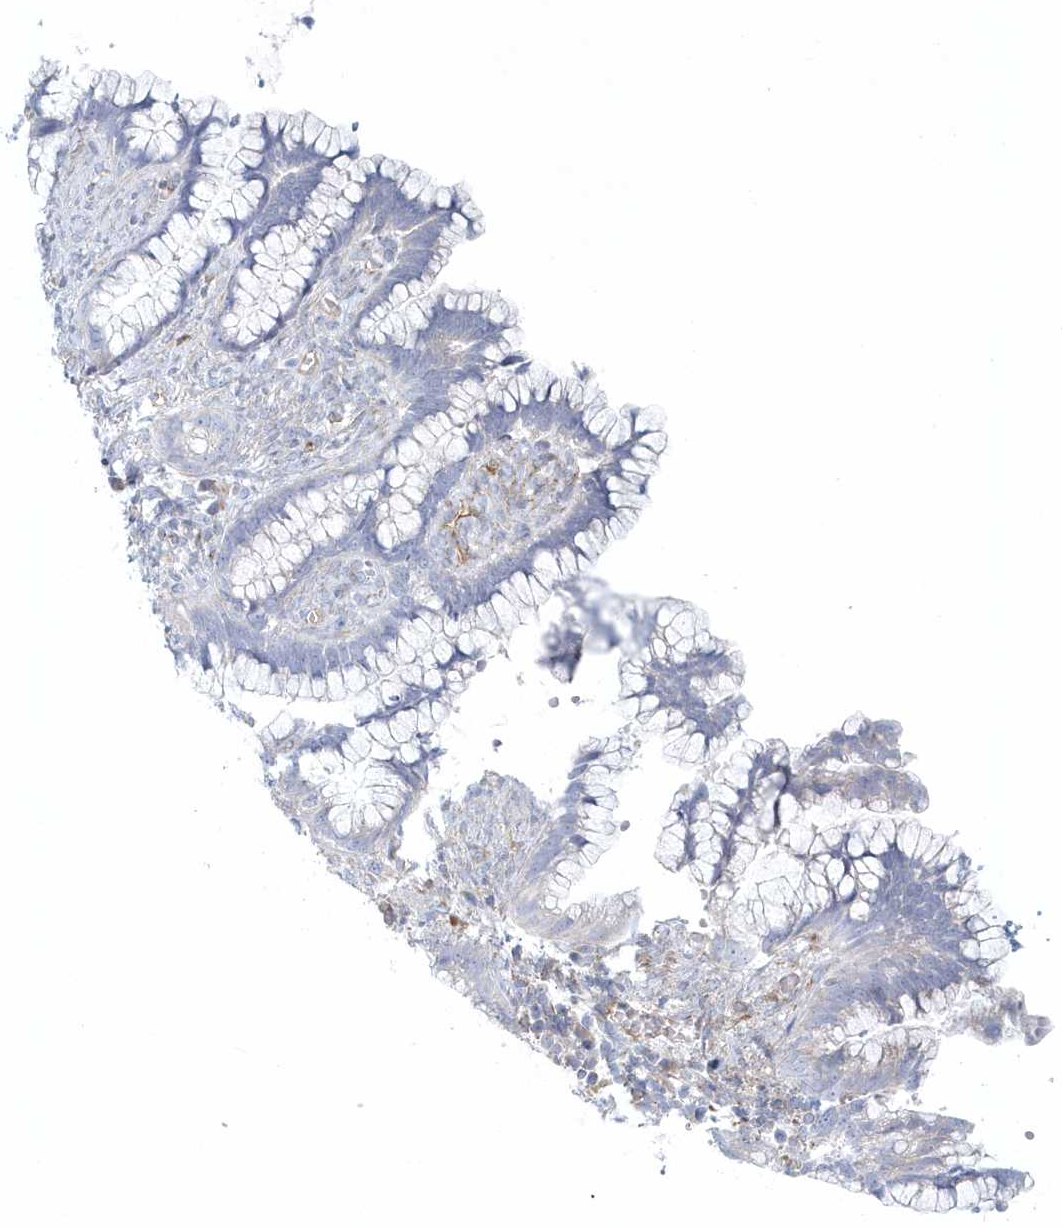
{"staining": {"intensity": "negative", "quantity": "none", "location": "none"}, "tissue": "cervical cancer", "cell_type": "Tumor cells", "image_type": "cancer", "snomed": [{"axis": "morphology", "description": "Adenocarcinoma, NOS"}, {"axis": "topography", "description": "Cervix"}], "caption": "Immunohistochemistry (IHC) of cervical cancer reveals no staining in tumor cells.", "gene": "GPR152", "patient": {"sex": "female", "age": 44}}